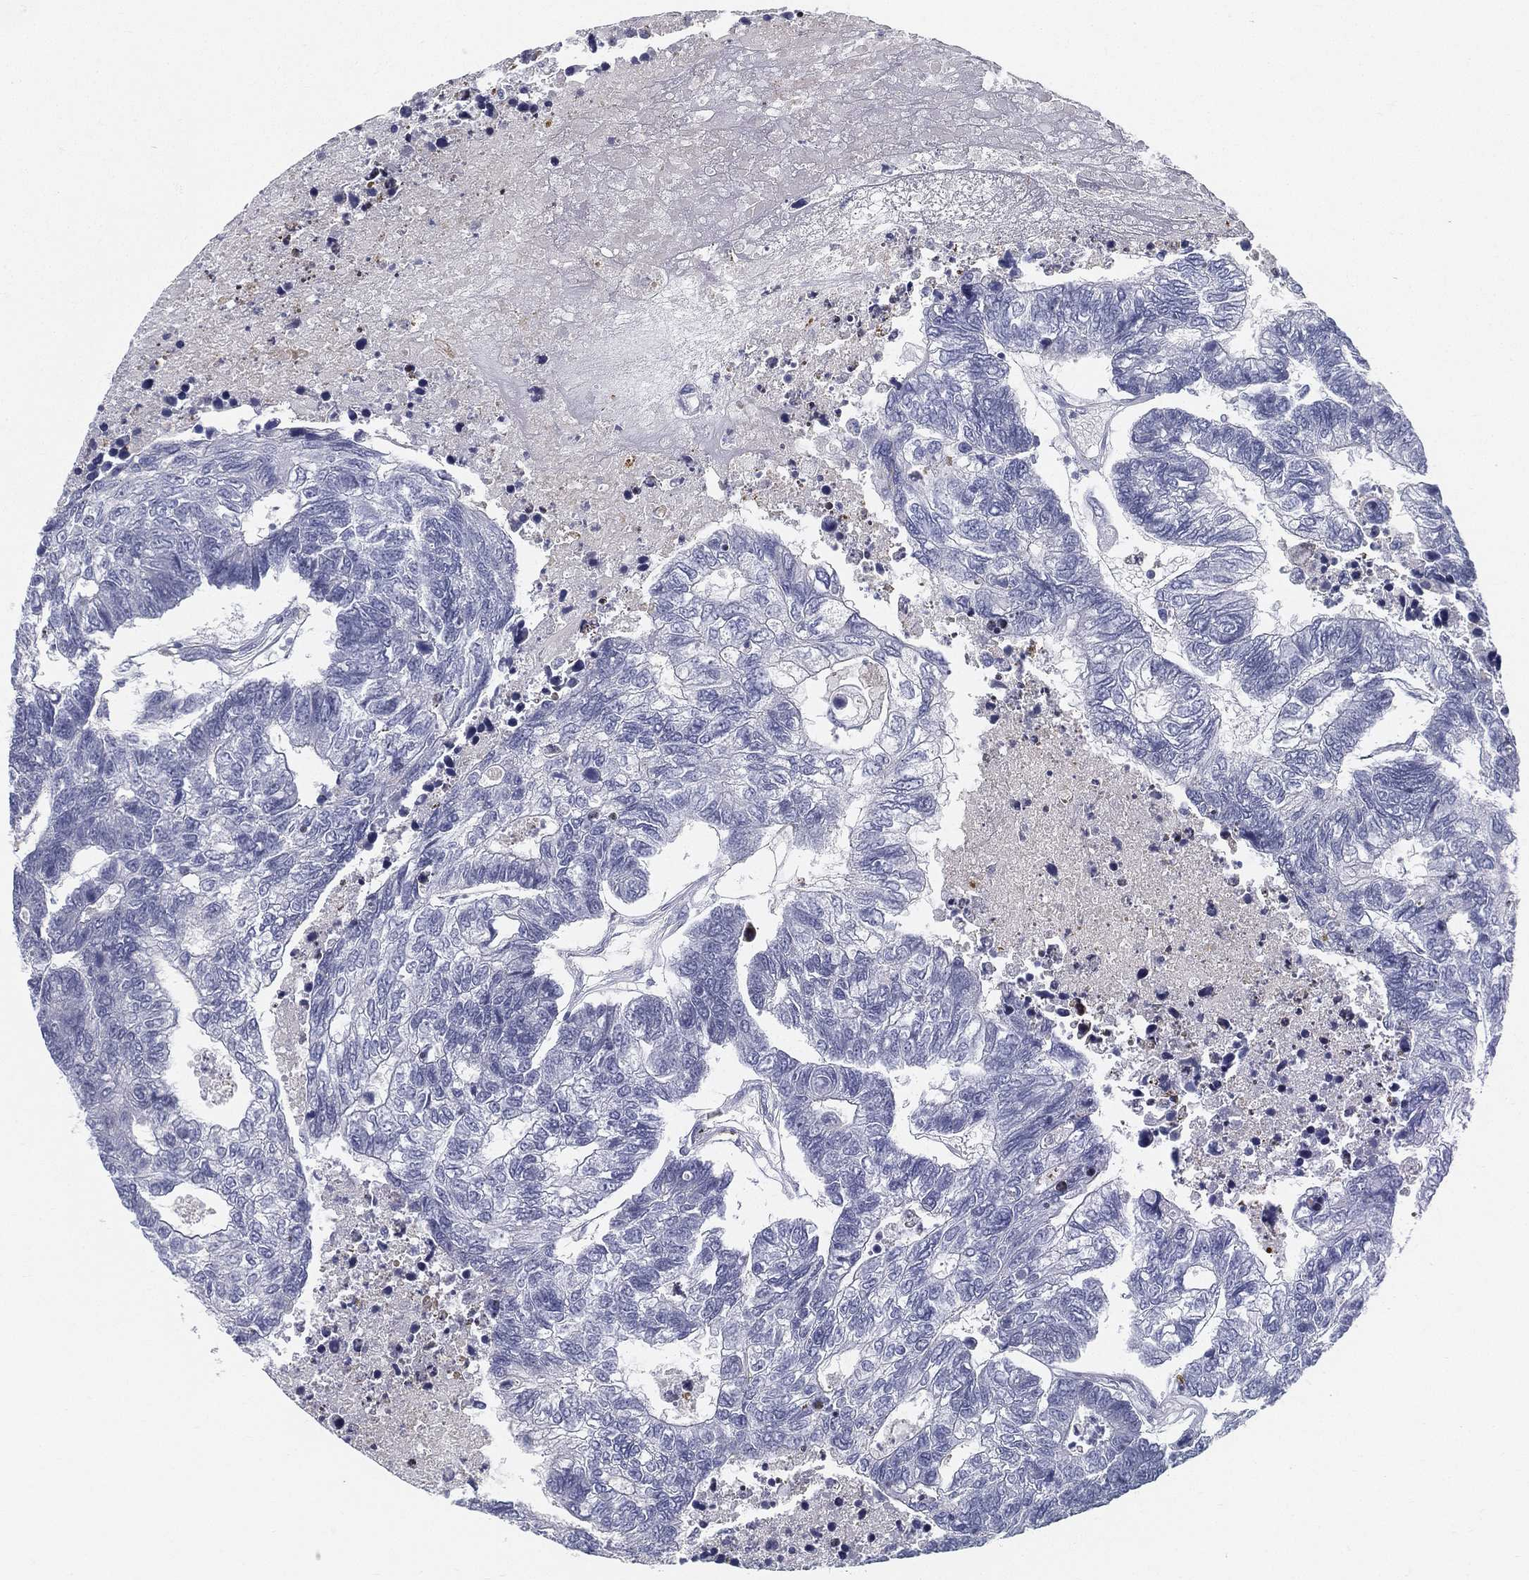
{"staining": {"intensity": "negative", "quantity": "none", "location": "none"}, "tissue": "colorectal cancer", "cell_type": "Tumor cells", "image_type": "cancer", "snomed": [{"axis": "morphology", "description": "Adenocarcinoma, NOS"}, {"axis": "topography", "description": "Colon"}], "caption": "Photomicrograph shows no protein positivity in tumor cells of colorectal adenocarcinoma tissue.", "gene": "SPPL2C", "patient": {"sex": "female", "age": 48}}